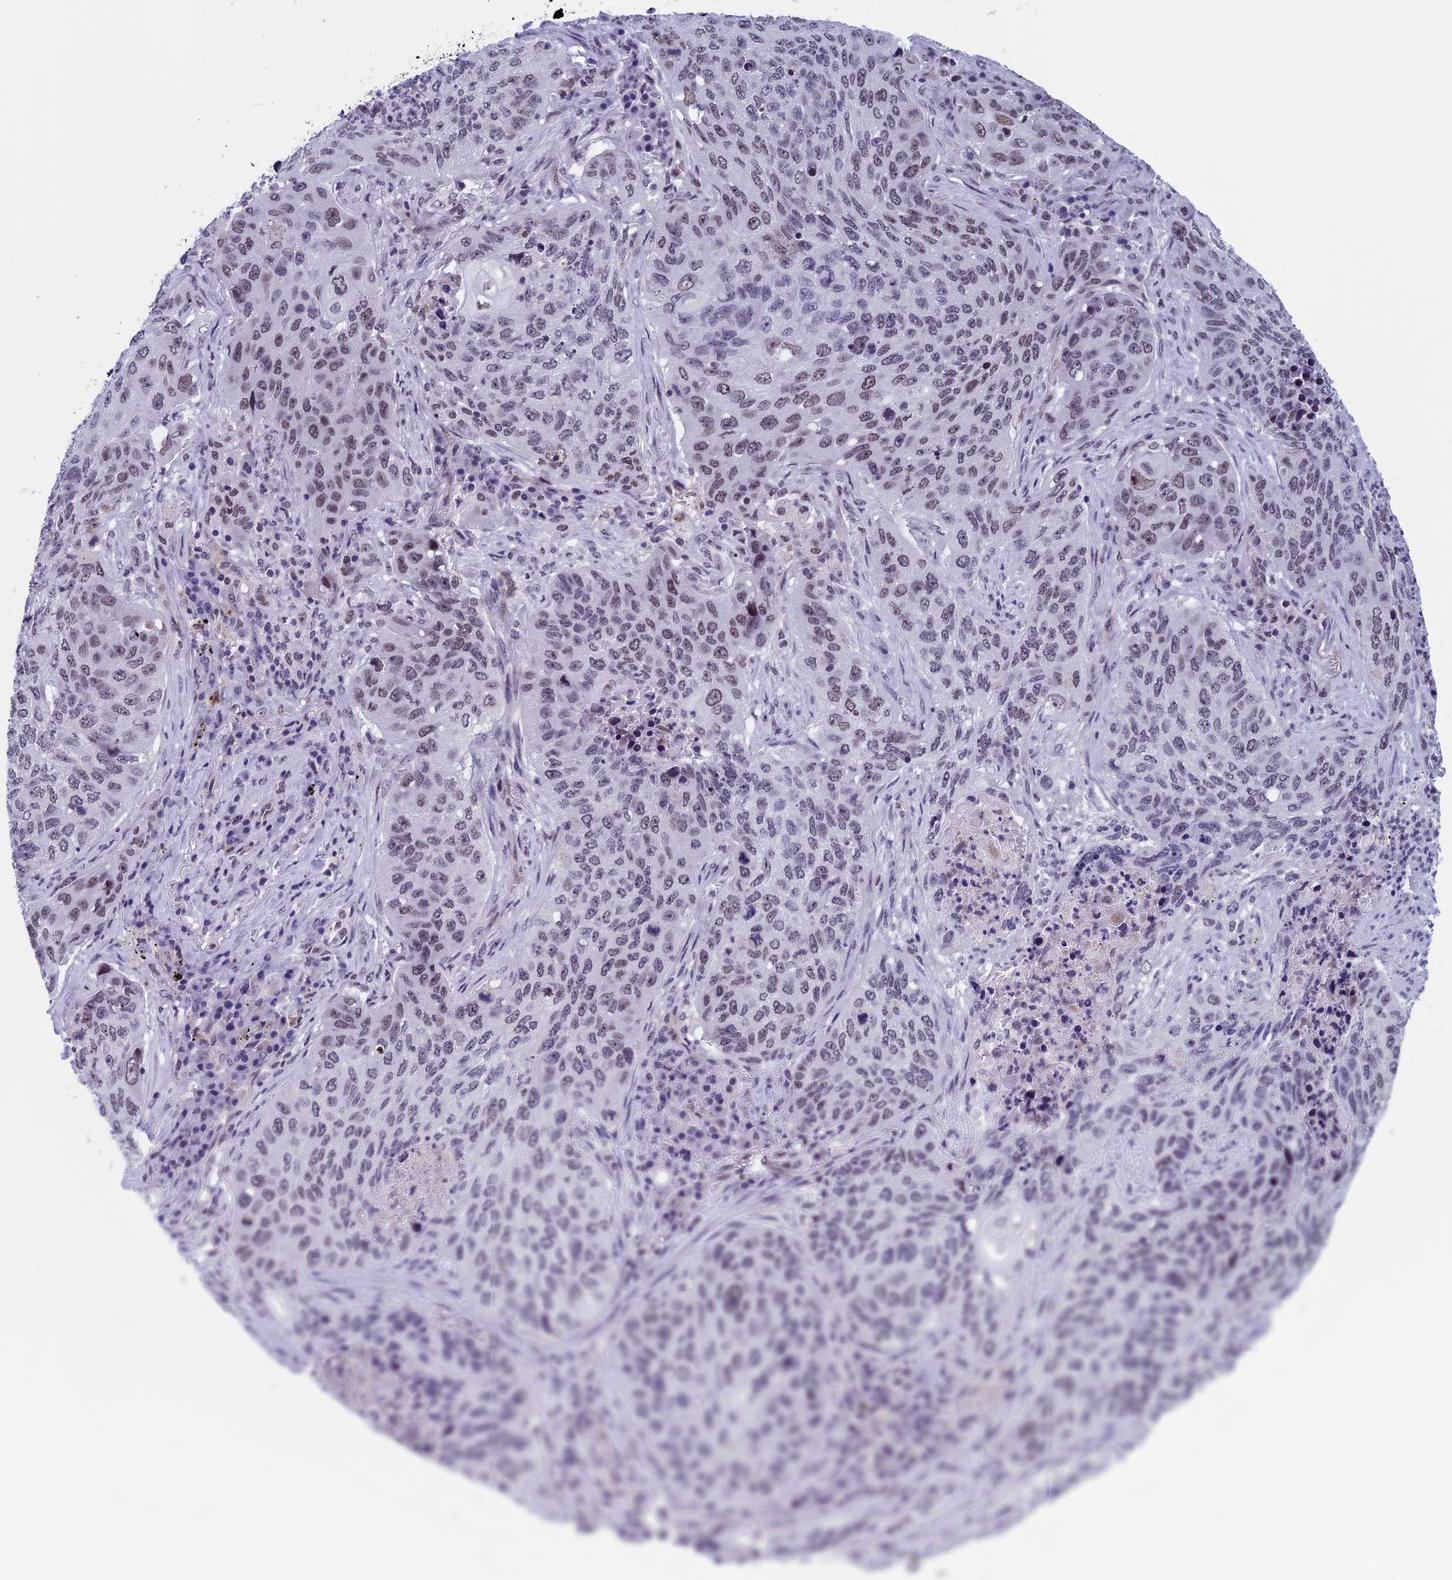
{"staining": {"intensity": "weak", "quantity": ">75%", "location": "nuclear"}, "tissue": "lung cancer", "cell_type": "Tumor cells", "image_type": "cancer", "snomed": [{"axis": "morphology", "description": "Squamous cell carcinoma, NOS"}, {"axis": "topography", "description": "Lung"}], "caption": "About >75% of tumor cells in human lung cancer (squamous cell carcinoma) demonstrate weak nuclear protein staining as visualized by brown immunohistochemical staining.", "gene": "NIPBL", "patient": {"sex": "female", "age": 63}}